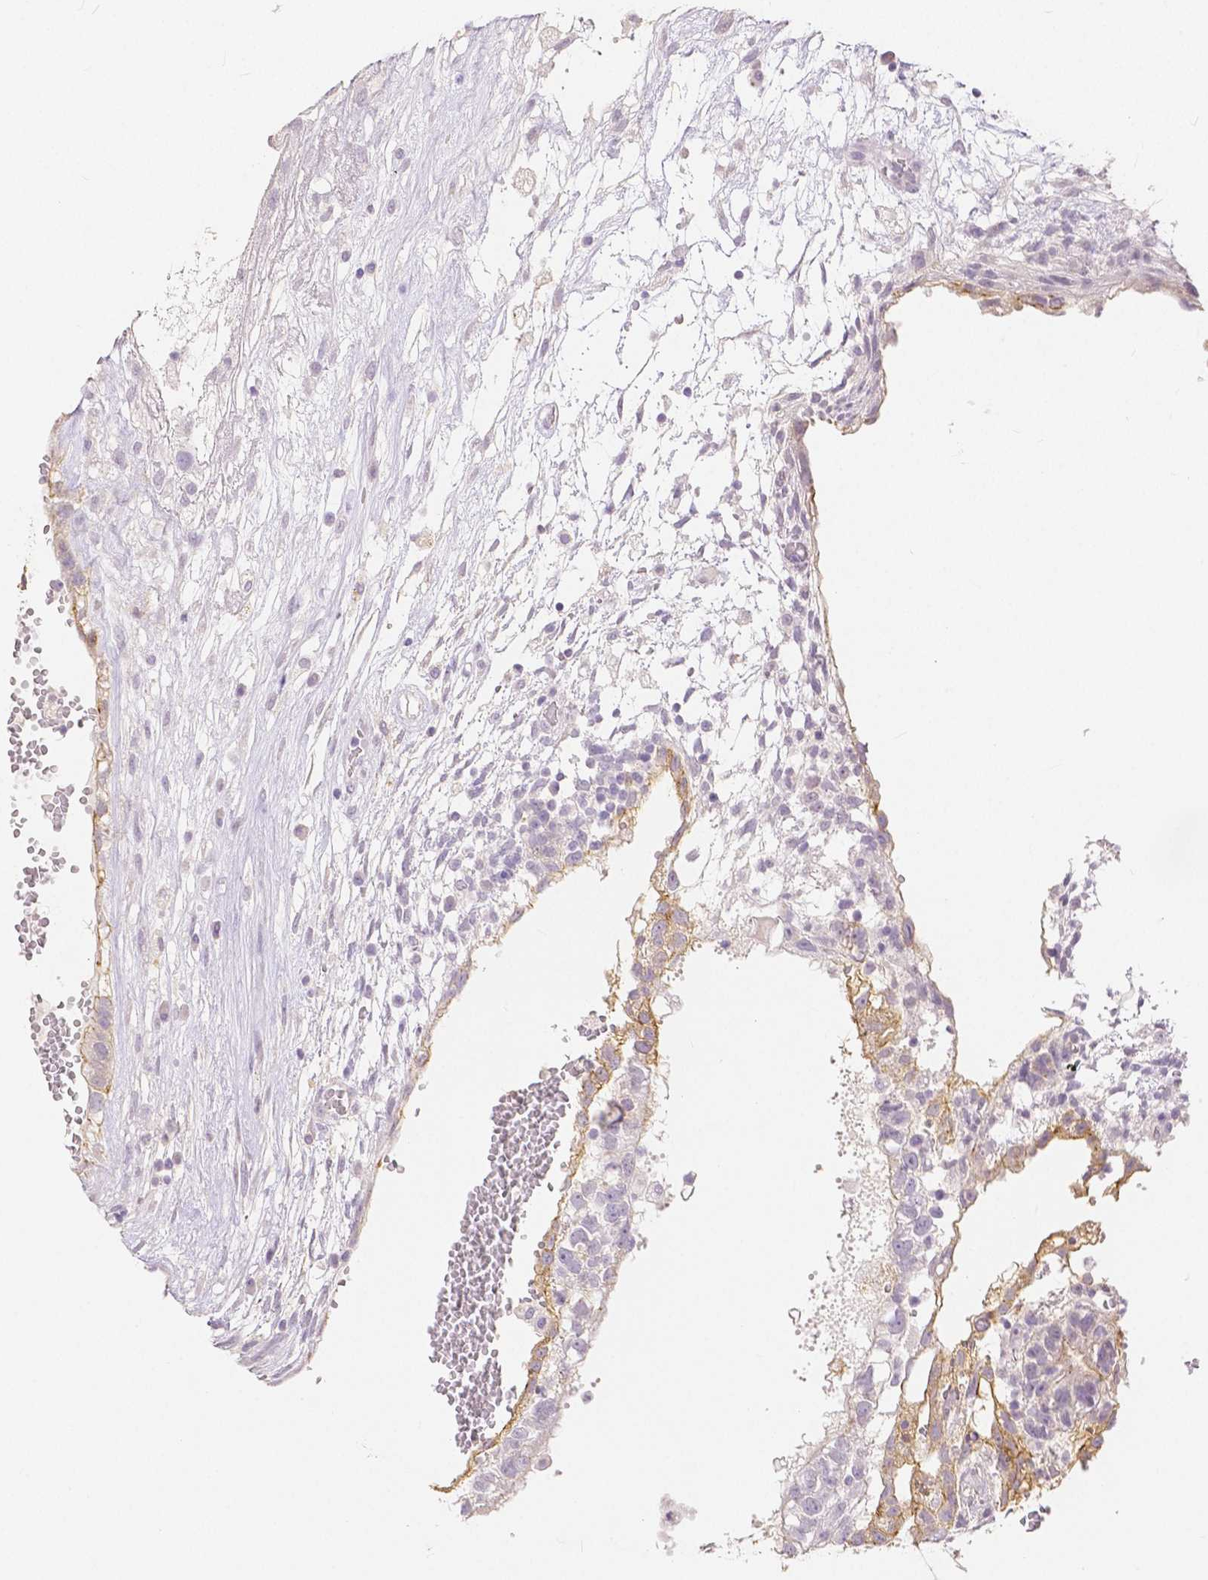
{"staining": {"intensity": "moderate", "quantity": "25%-75%", "location": "cytoplasmic/membranous"}, "tissue": "testis cancer", "cell_type": "Tumor cells", "image_type": "cancer", "snomed": [{"axis": "morphology", "description": "Normal tissue, NOS"}, {"axis": "morphology", "description": "Carcinoma, Embryonal, NOS"}, {"axis": "topography", "description": "Testis"}], "caption": "Testis cancer stained with a brown dye reveals moderate cytoplasmic/membranous positive positivity in approximately 25%-75% of tumor cells.", "gene": "OCLN", "patient": {"sex": "male", "age": 32}}